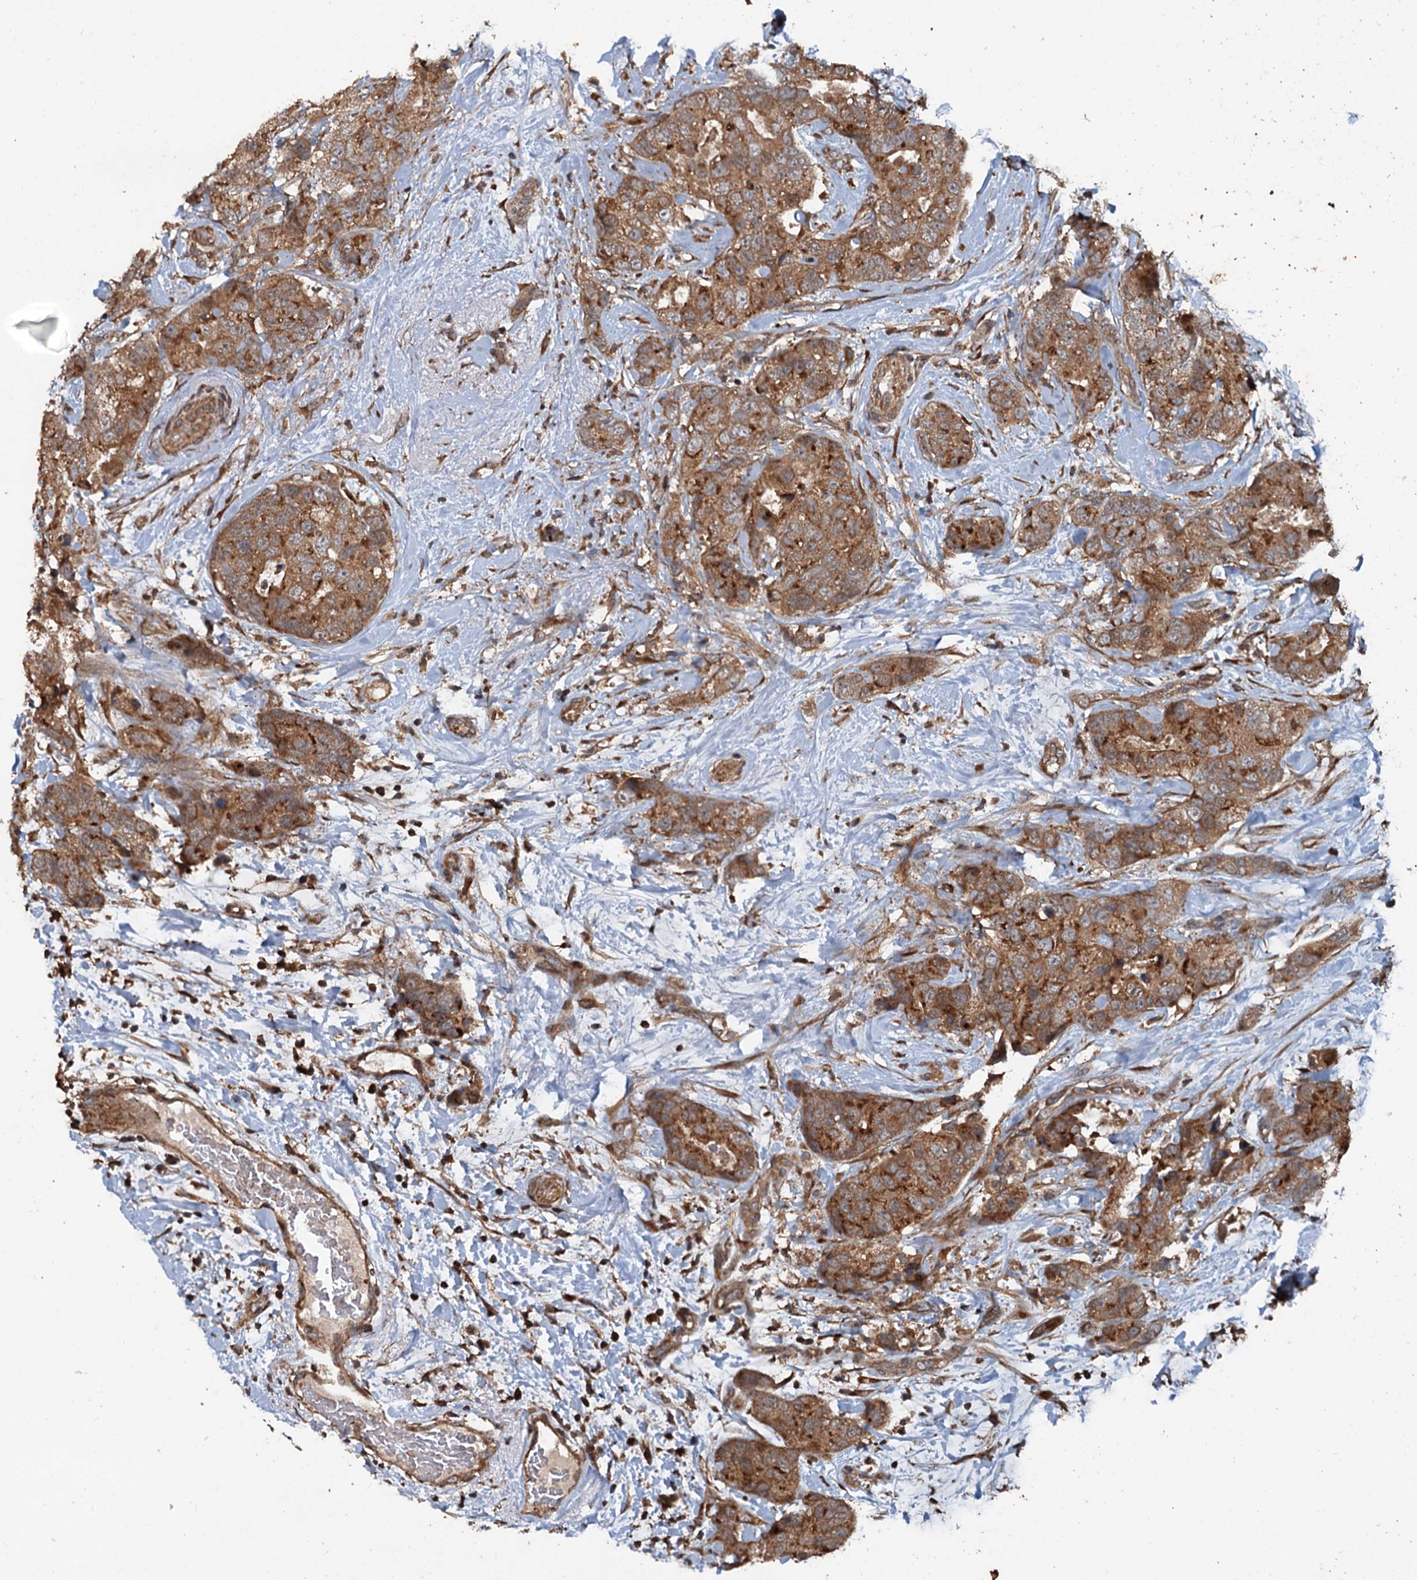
{"staining": {"intensity": "moderate", "quantity": ">75%", "location": "cytoplasmic/membranous"}, "tissue": "breast cancer", "cell_type": "Tumor cells", "image_type": "cancer", "snomed": [{"axis": "morphology", "description": "Duct carcinoma"}, {"axis": "topography", "description": "Breast"}], "caption": "Breast cancer stained for a protein (brown) exhibits moderate cytoplasmic/membranous positive expression in about >75% of tumor cells.", "gene": "TEDC1", "patient": {"sex": "female", "age": 62}}